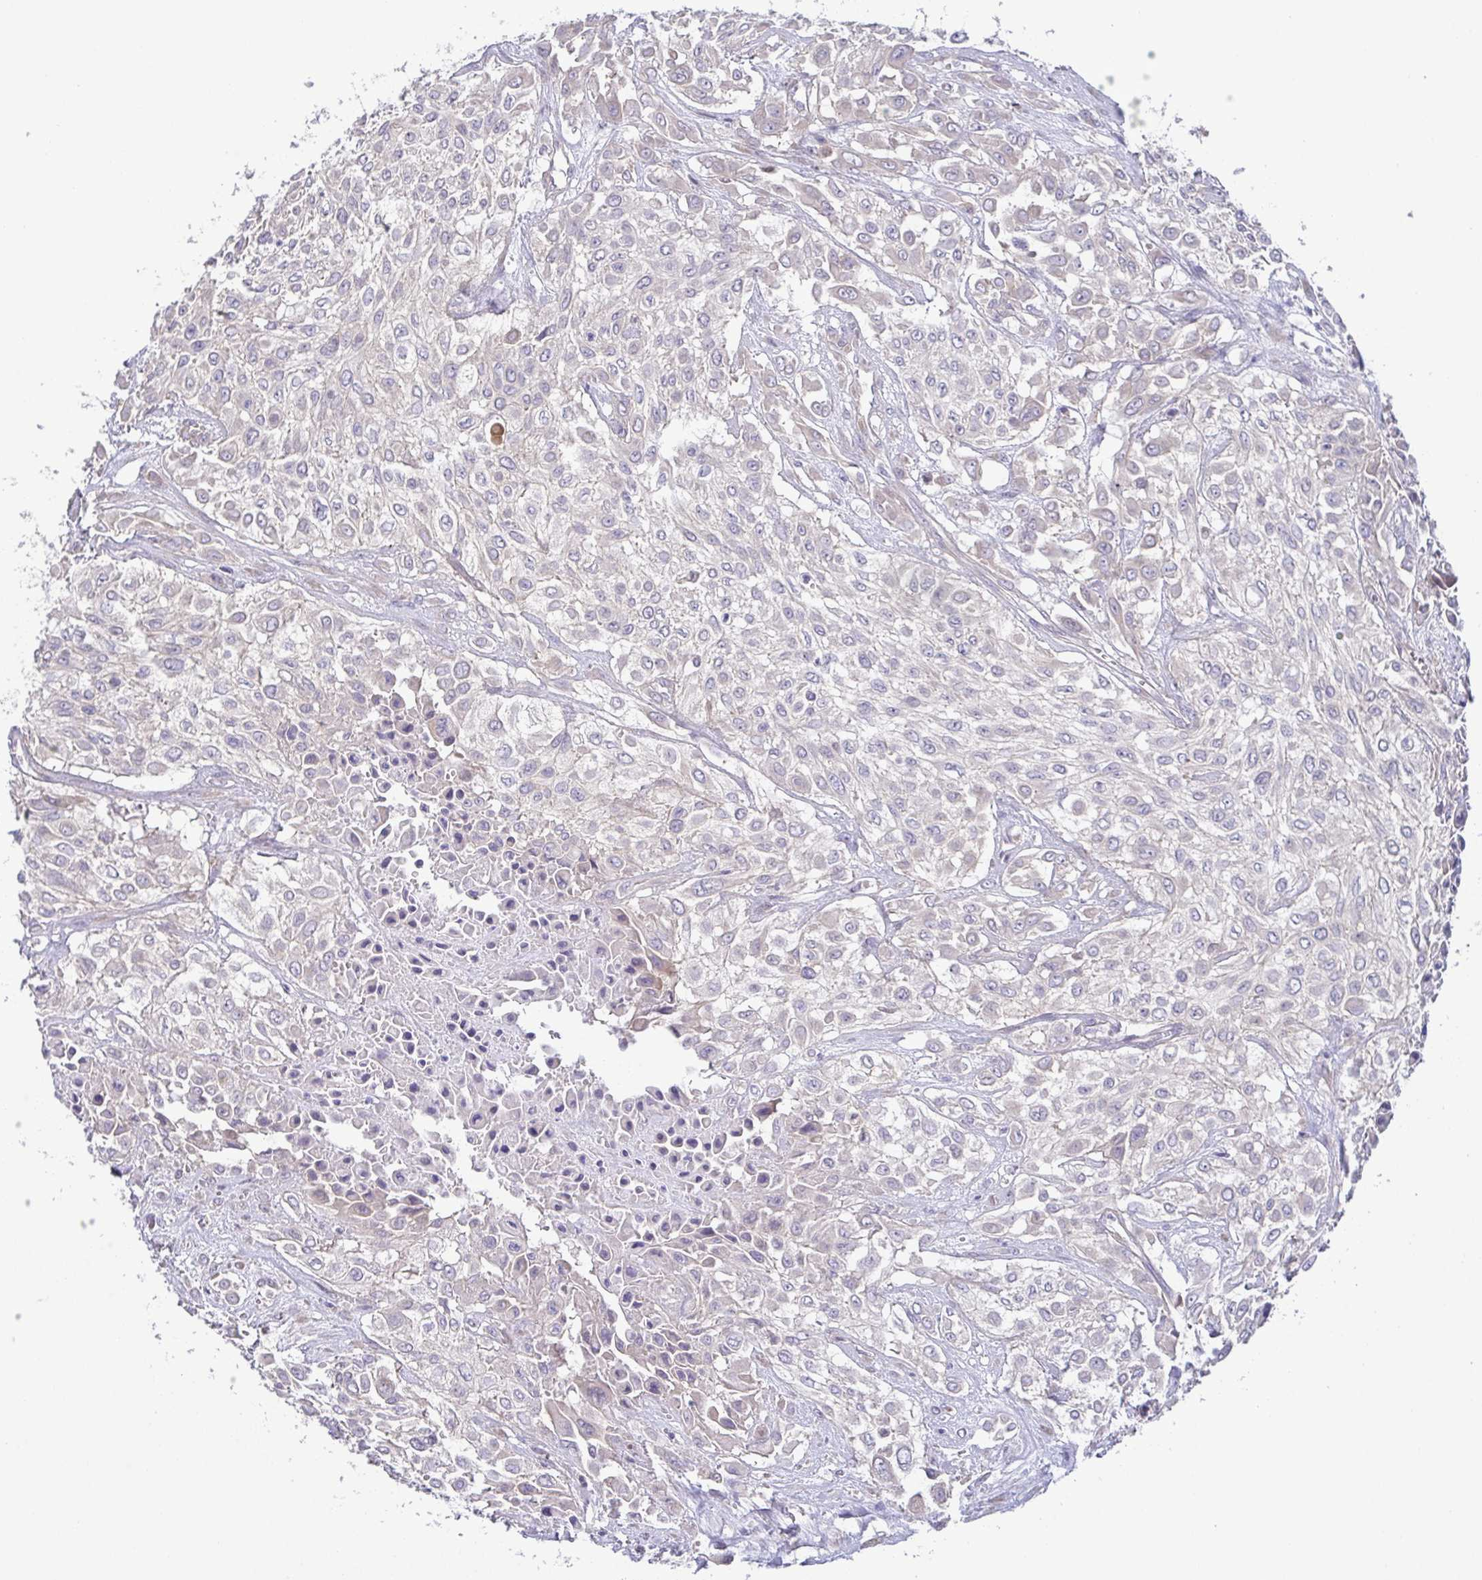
{"staining": {"intensity": "negative", "quantity": "none", "location": "none"}, "tissue": "urothelial cancer", "cell_type": "Tumor cells", "image_type": "cancer", "snomed": [{"axis": "morphology", "description": "Urothelial carcinoma, High grade"}, {"axis": "topography", "description": "Urinary bladder"}], "caption": "There is no significant expression in tumor cells of urothelial cancer.", "gene": "LMF2", "patient": {"sex": "male", "age": 57}}